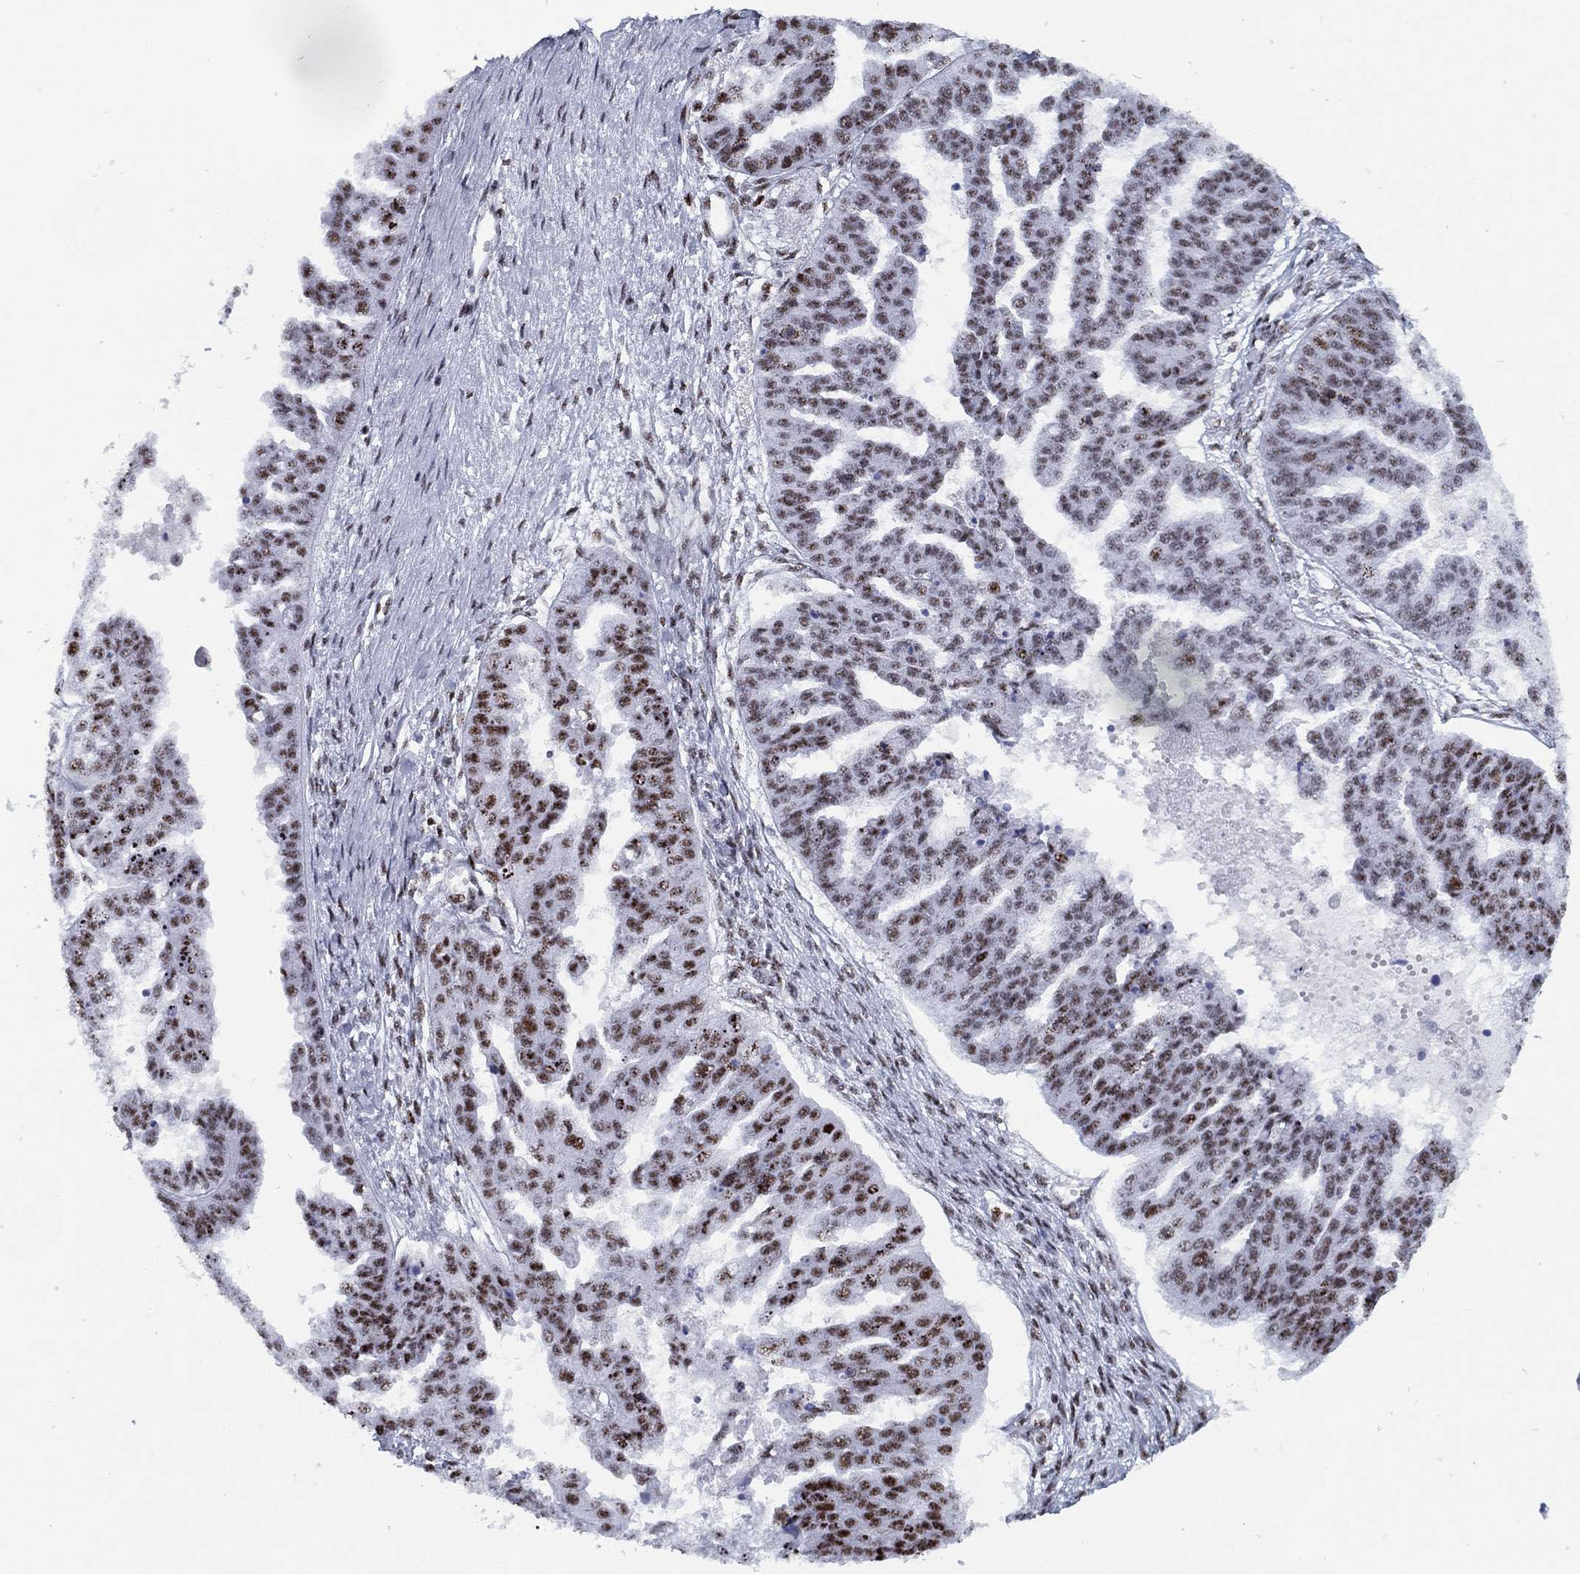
{"staining": {"intensity": "moderate", "quantity": ">75%", "location": "nuclear"}, "tissue": "ovarian cancer", "cell_type": "Tumor cells", "image_type": "cancer", "snomed": [{"axis": "morphology", "description": "Cystadenocarcinoma, serous, NOS"}, {"axis": "topography", "description": "Ovary"}], "caption": "This is an image of immunohistochemistry staining of ovarian cancer (serous cystadenocarcinoma), which shows moderate positivity in the nuclear of tumor cells.", "gene": "CYB561D2", "patient": {"sex": "female", "age": 58}}